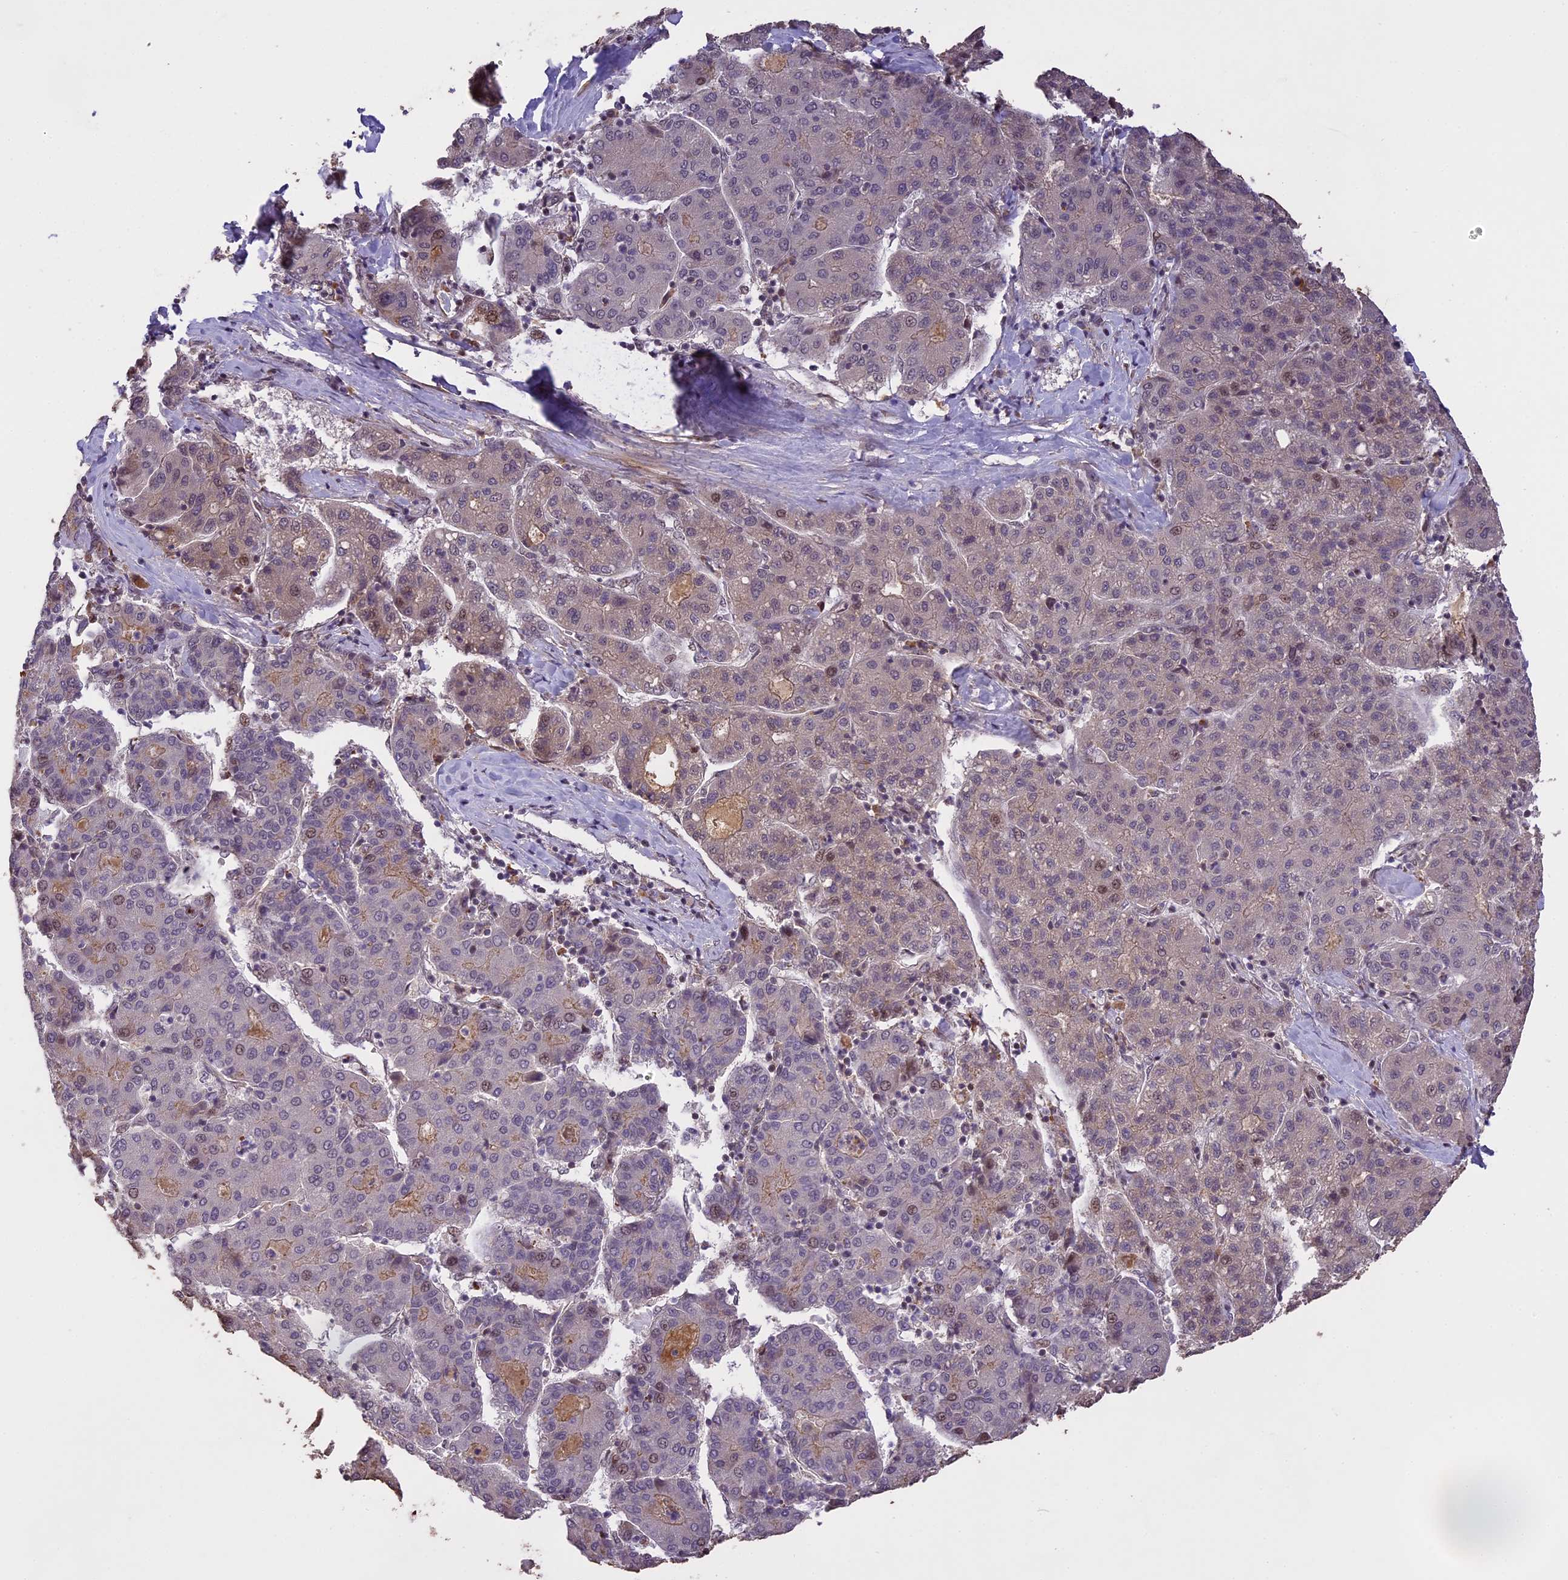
{"staining": {"intensity": "weak", "quantity": "<25%", "location": "nuclear"}, "tissue": "liver cancer", "cell_type": "Tumor cells", "image_type": "cancer", "snomed": [{"axis": "morphology", "description": "Carcinoma, Hepatocellular, NOS"}, {"axis": "topography", "description": "Liver"}], "caption": "An immunohistochemistry micrograph of hepatocellular carcinoma (liver) is shown. There is no staining in tumor cells of hepatocellular carcinoma (liver).", "gene": "PRELID2", "patient": {"sex": "male", "age": 65}}